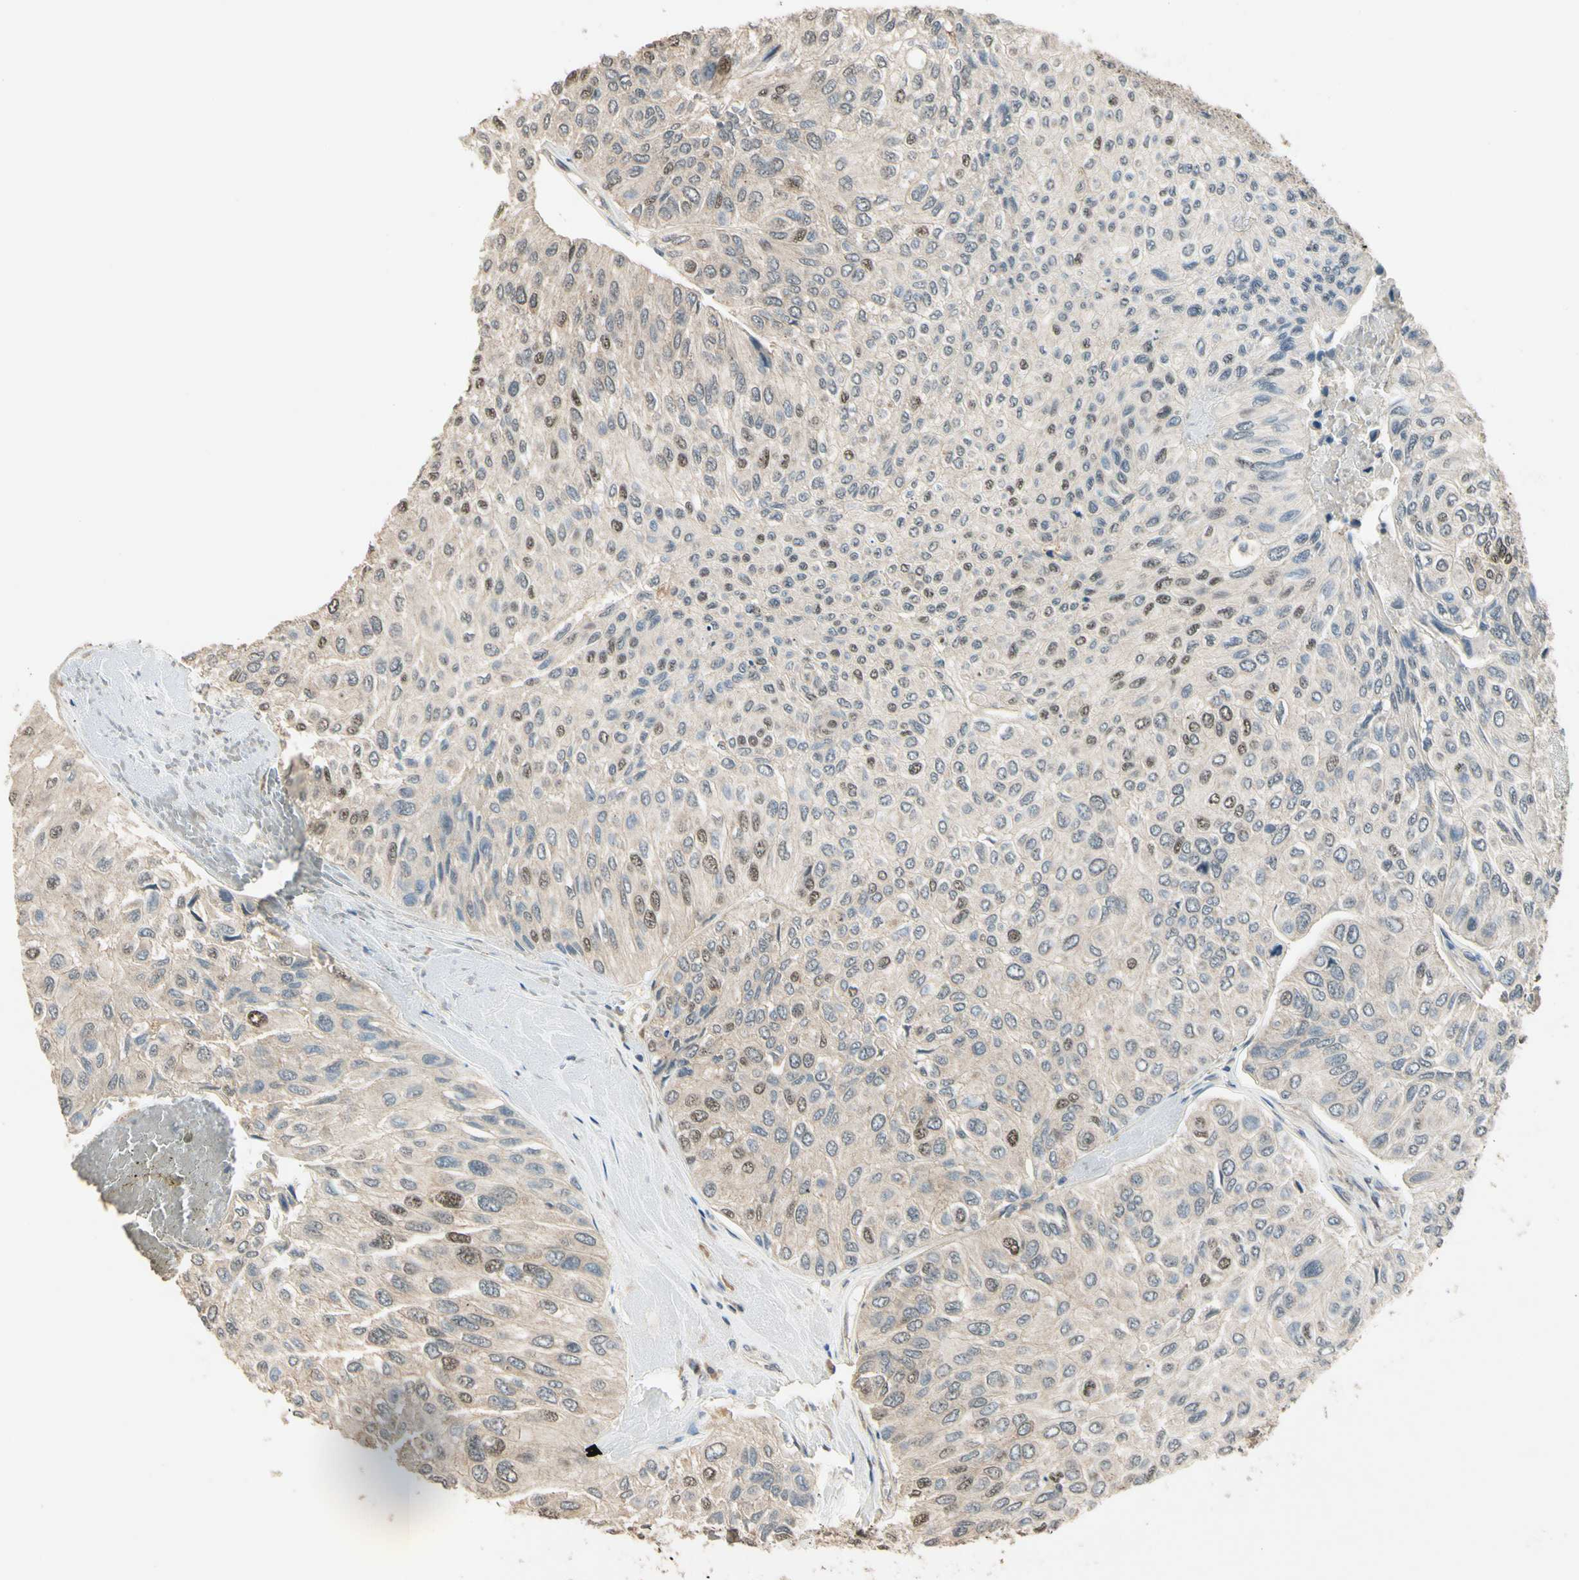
{"staining": {"intensity": "moderate", "quantity": "25%-75%", "location": "cytoplasmic/membranous,nuclear"}, "tissue": "urothelial cancer", "cell_type": "Tumor cells", "image_type": "cancer", "snomed": [{"axis": "morphology", "description": "Urothelial carcinoma, High grade"}, {"axis": "topography", "description": "Urinary bladder"}], "caption": "Urothelial cancer stained for a protein (brown) shows moderate cytoplasmic/membranous and nuclear positive expression in about 25%-75% of tumor cells.", "gene": "MCPH1", "patient": {"sex": "male", "age": 66}}